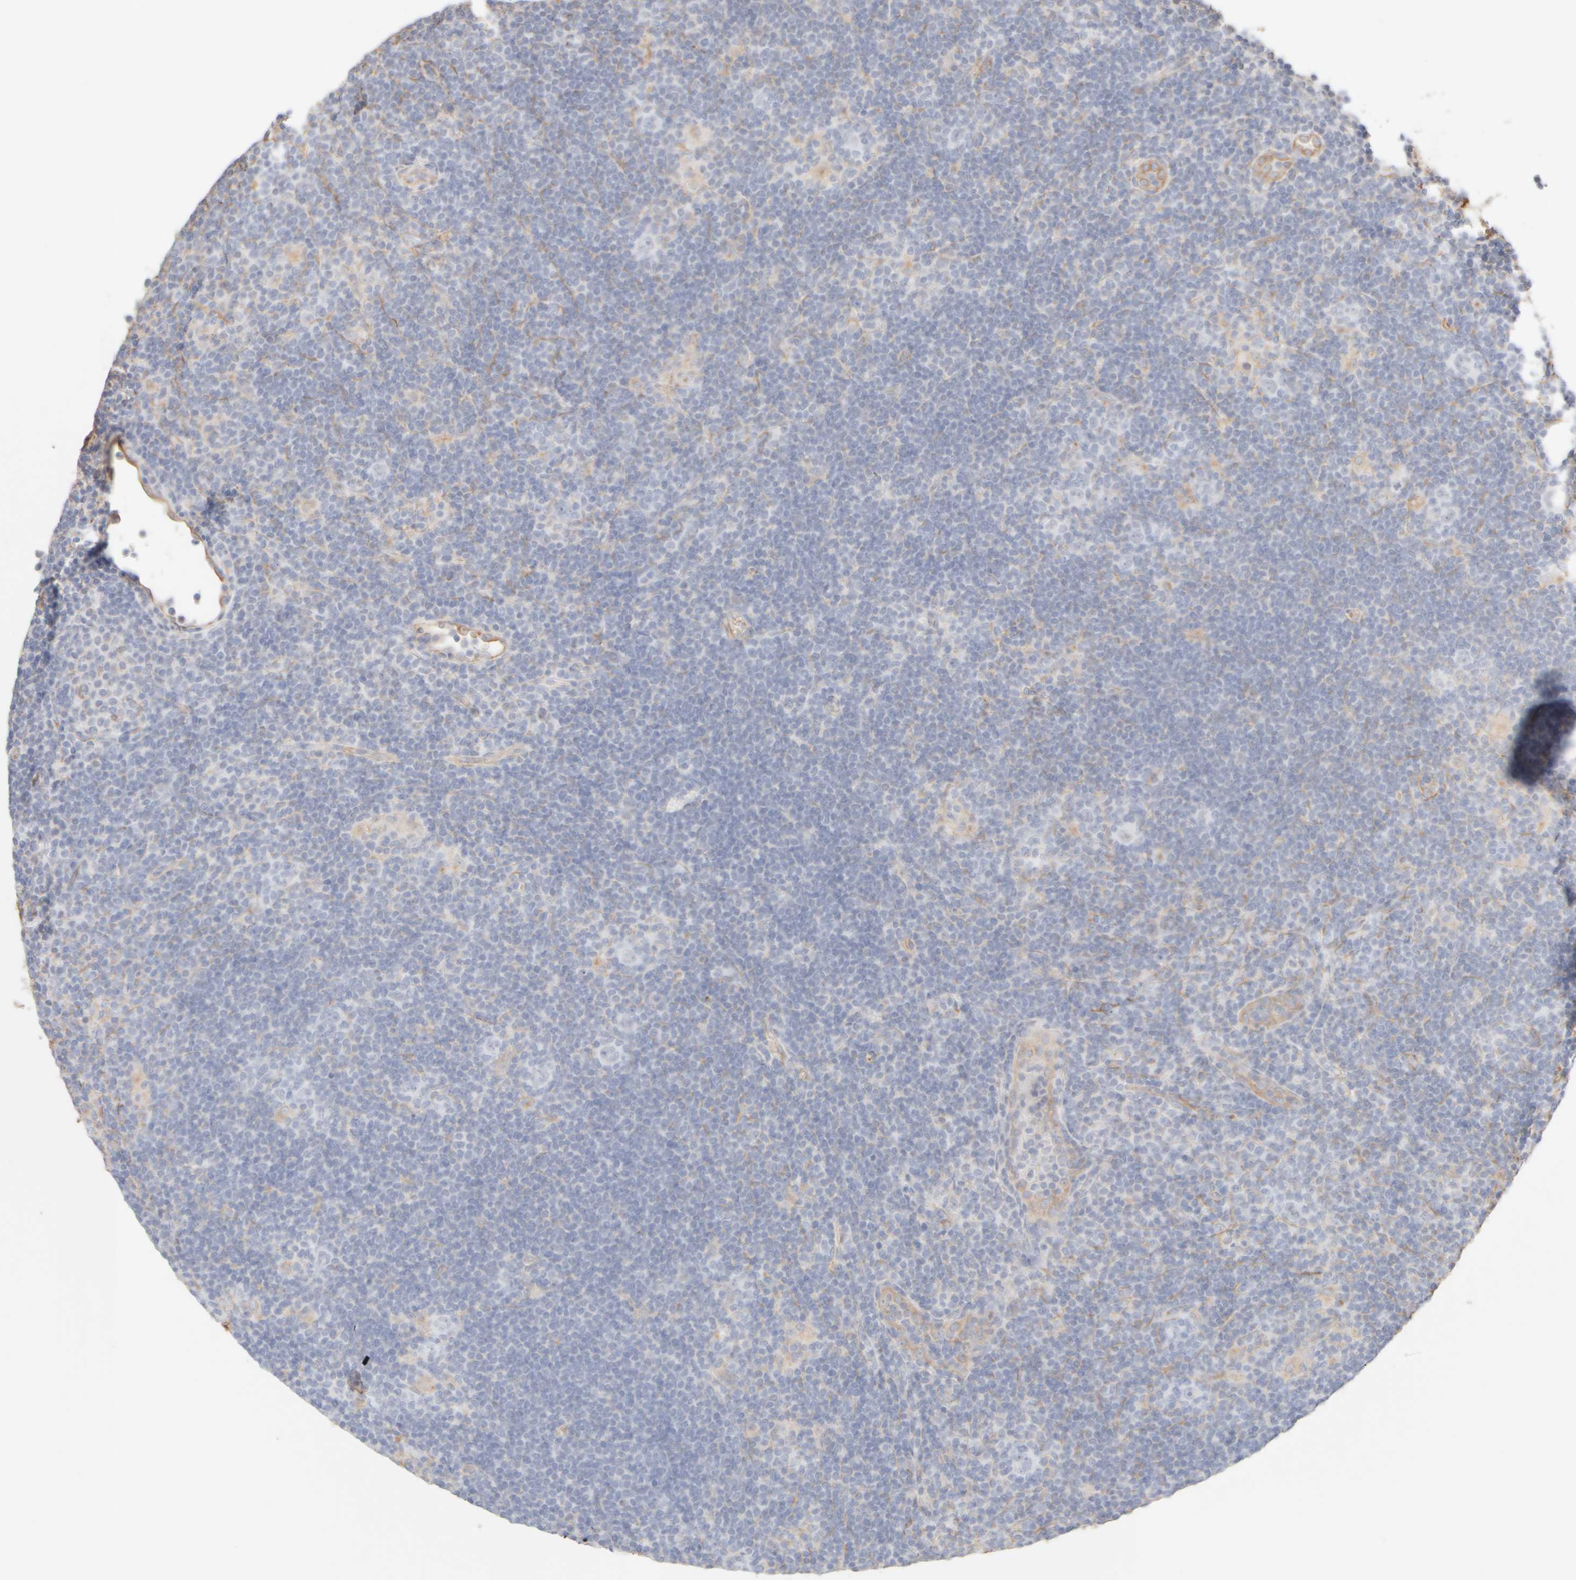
{"staining": {"intensity": "negative", "quantity": "none", "location": "none"}, "tissue": "lymphoma", "cell_type": "Tumor cells", "image_type": "cancer", "snomed": [{"axis": "morphology", "description": "Hodgkin's disease, NOS"}, {"axis": "topography", "description": "Lymph node"}], "caption": "Immunohistochemistry (IHC) of lymphoma displays no staining in tumor cells.", "gene": "KRT15", "patient": {"sex": "female", "age": 57}}